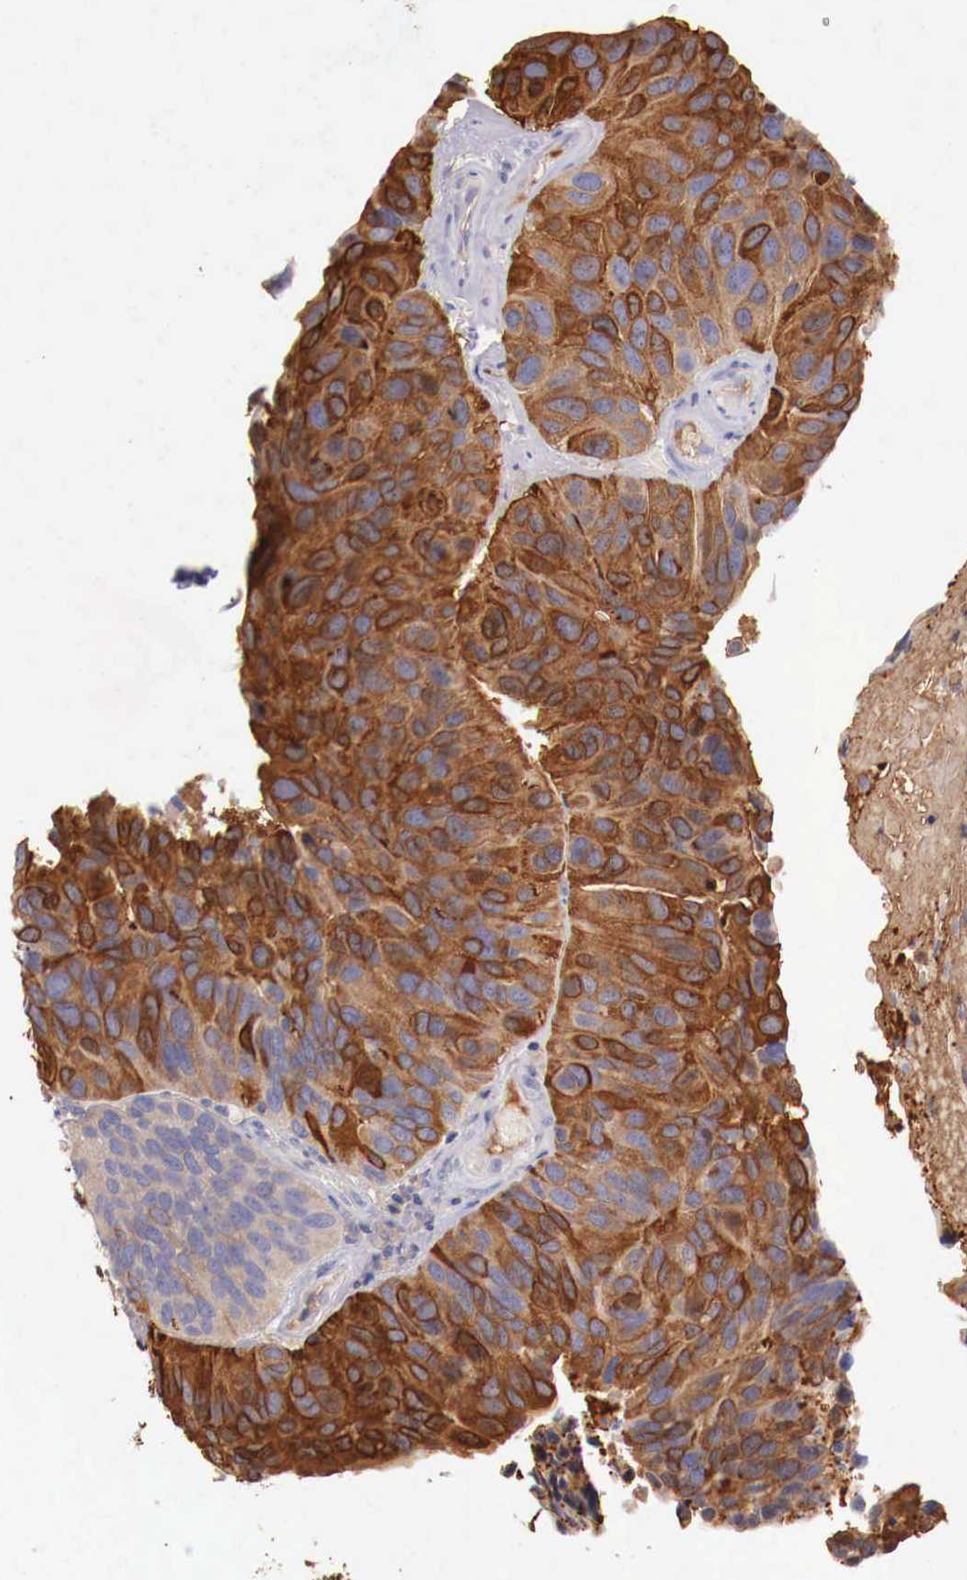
{"staining": {"intensity": "strong", "quantity": ">75%", "location": "cytoplasmic/membranous"}, "tissue": "urothelial cancer", "cell_type": "Tumor cells", "image_type": "cancer", "snomed": [{"axis": "morphology", "description": "Urothelial carcinoma, High grade"}, {"axis": "topography", "description": "Urinary bladder"}], "caption": "High-magnification brightfield microscopy of urothelial cancer stained with DAB (brown) and counterstained with hematoxylin (blue). tumor cells exhibit strong cytoplasmic/membranous expression is seen in about>75% of cells. (IHC, brightfield microscopy, high magnification).", "gene": "PITPNA", "patient": {"sex": "male", "age": 66}}